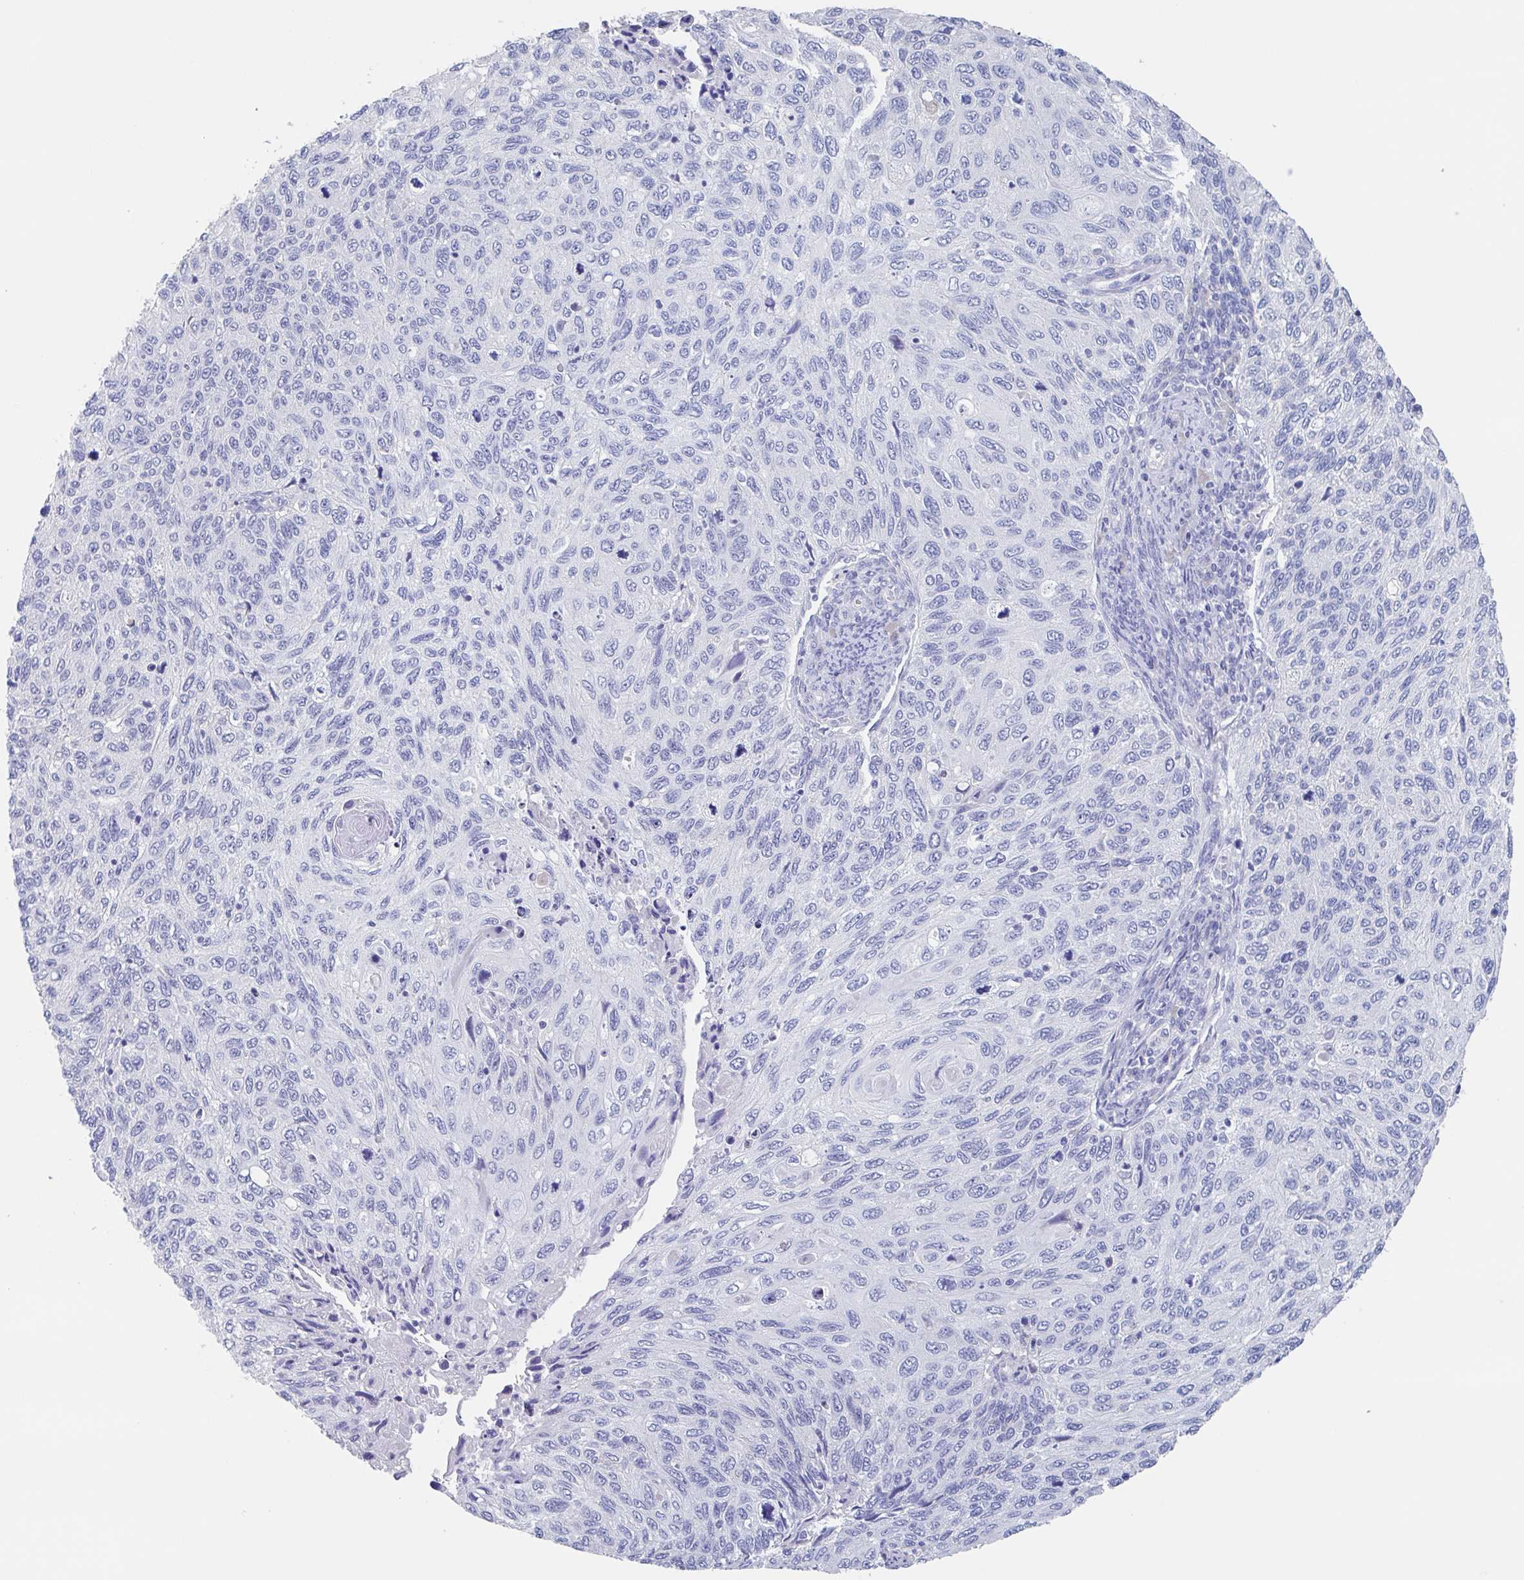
{"staining": {"intensity": "negative", "quantity": "none", "location": "none"}, "tissue": "cervical cancer", "cell_type": "Tumor cells", "image_type": "cancer", "snomed": [{"axis": "morphology", "description": "Squamous cell carcinoma, NOS"}, {"axis": "topography", "description": "Cervix"}], "caption": "Immunohistochemistry histopathology image of human cervical cancer stained for a protein (brown), which shows no expression in tumor cells. Nuclei are stained in blue.", "gene": "NOXRED1", "patient": {"sex": "female", "age": 70}}